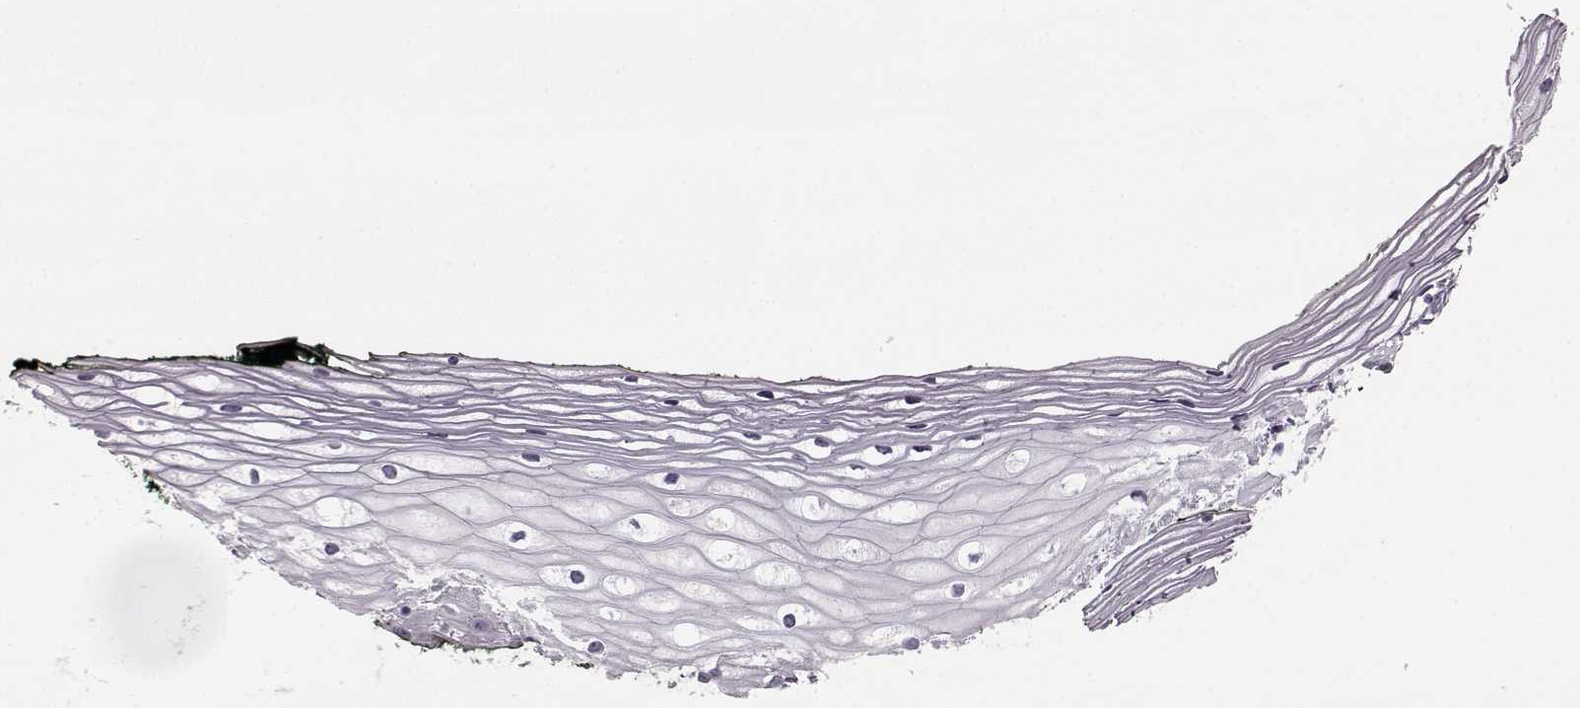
{"staining": {"intensity": "negative", "quantity": "none", "location": "none"}, "tissue": "vagina", "cell_type": "Squamous epithelial cells", "image_type": "normal", "snomed": [{"axis": "morphology", "description": "Normal tissue, NOS"}, {"axis": "topography", "description": "Vagina"}], "caption": "Immunohistochemistry (IHC) image of benign vagina: vagina stained with DAB displays no significant protein positivity in squamous epithelial cells.", "gene": "PRPH2", "patient": {"sex": "female", "age": 47}}